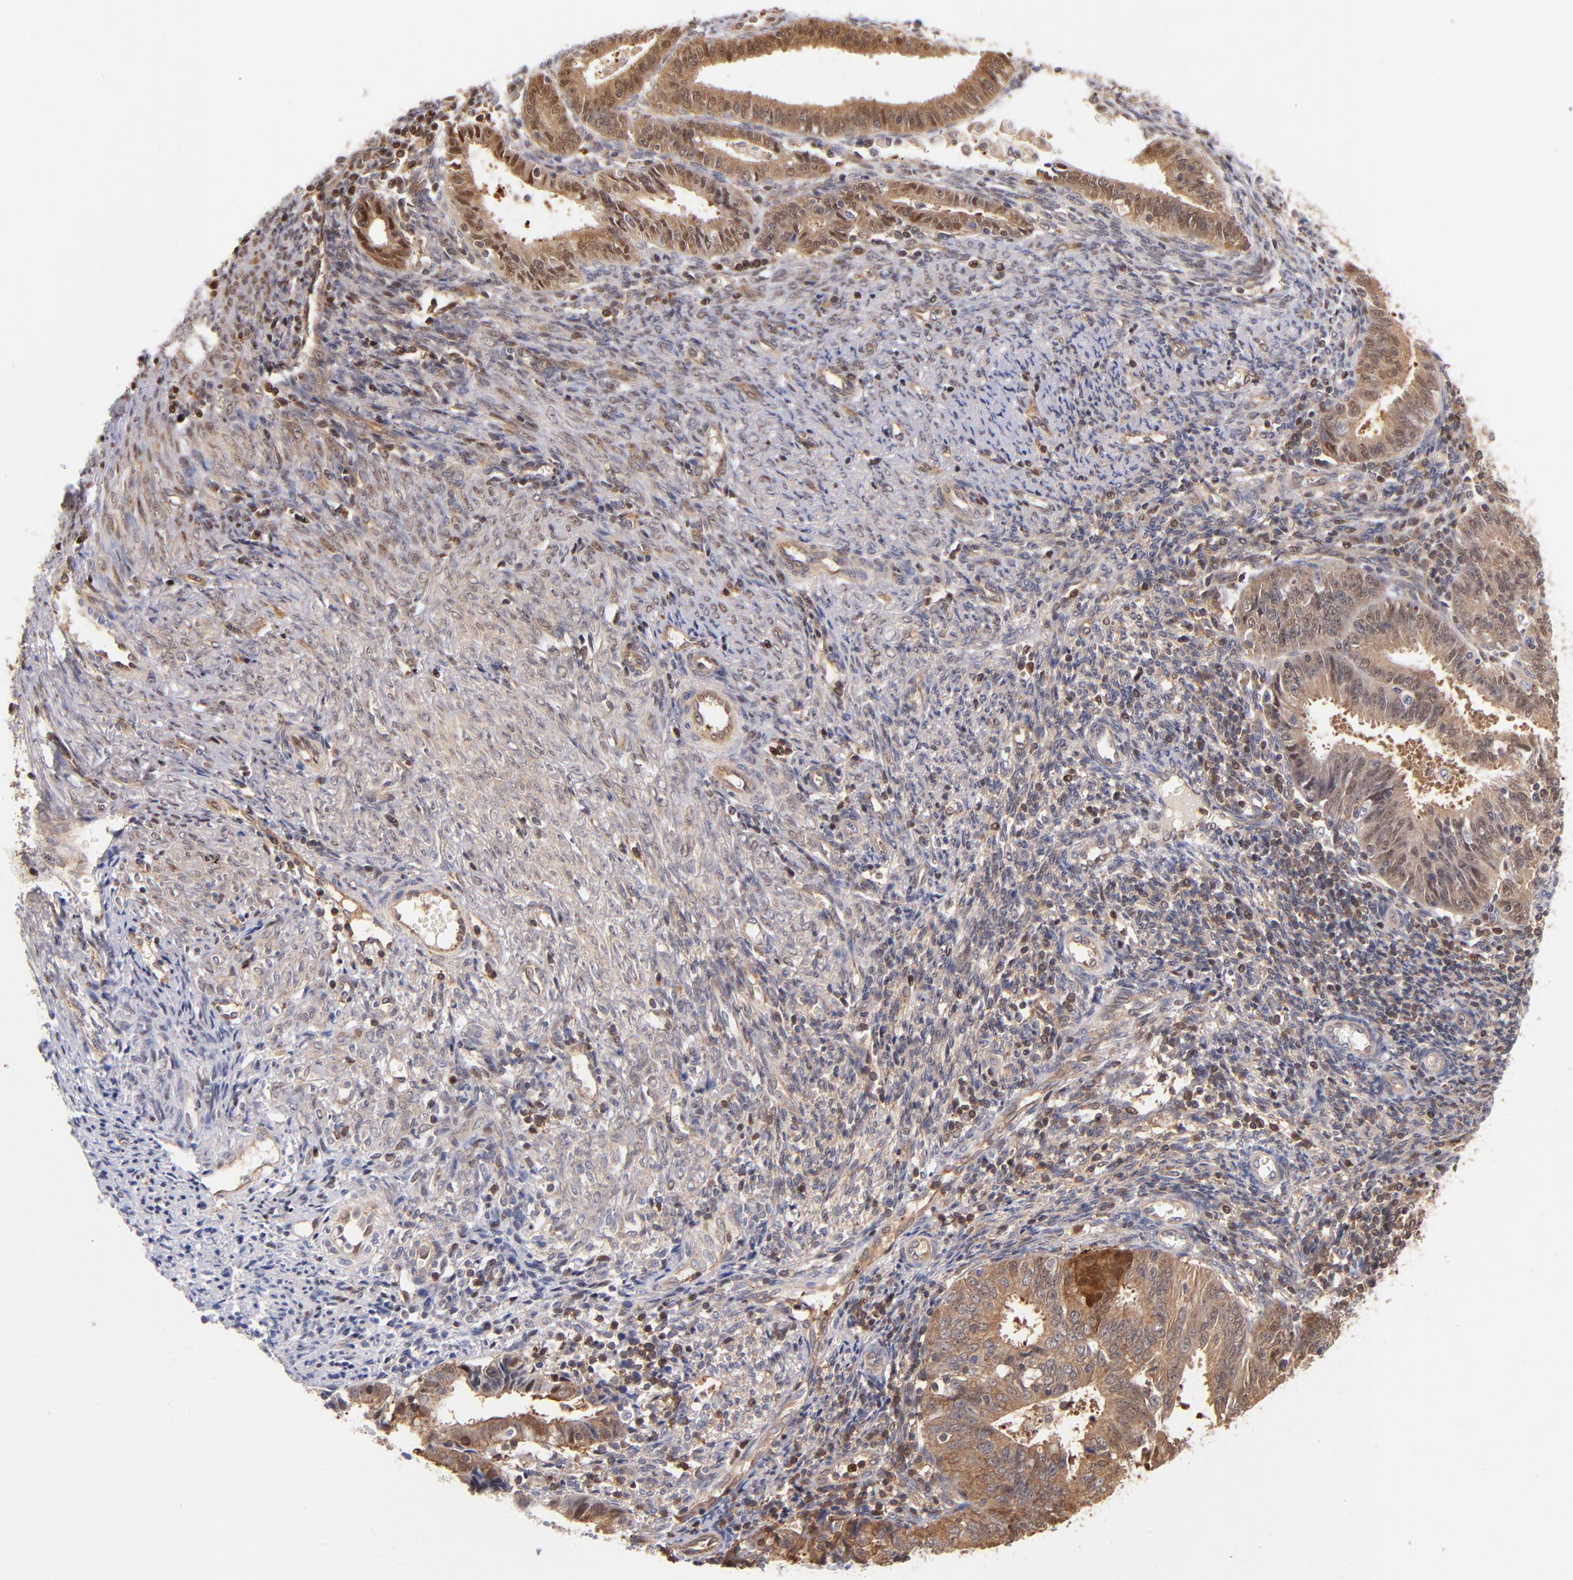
{"staining": {"intensity": "moderate", "quantity": ">75%", "location": "cytoplasmic/membranous"}, "tissue": "endometrial cancer", "cell_type": "Tumor cells", "image_type": "cancer", "snomed": [{"axis": "morphology", "description": "Adenocarcinoma, NOS"}, {"axis": "topography", "description": "Endometrium"}], "caption": "IHC of human endometrial adenocarcinoma displays medium levels of moderate cytoplasmic/membranous staining in approximately >75% of tumor cells.", "gene": "YWHAB", "patient": {"sex": "female", "age": 42}}